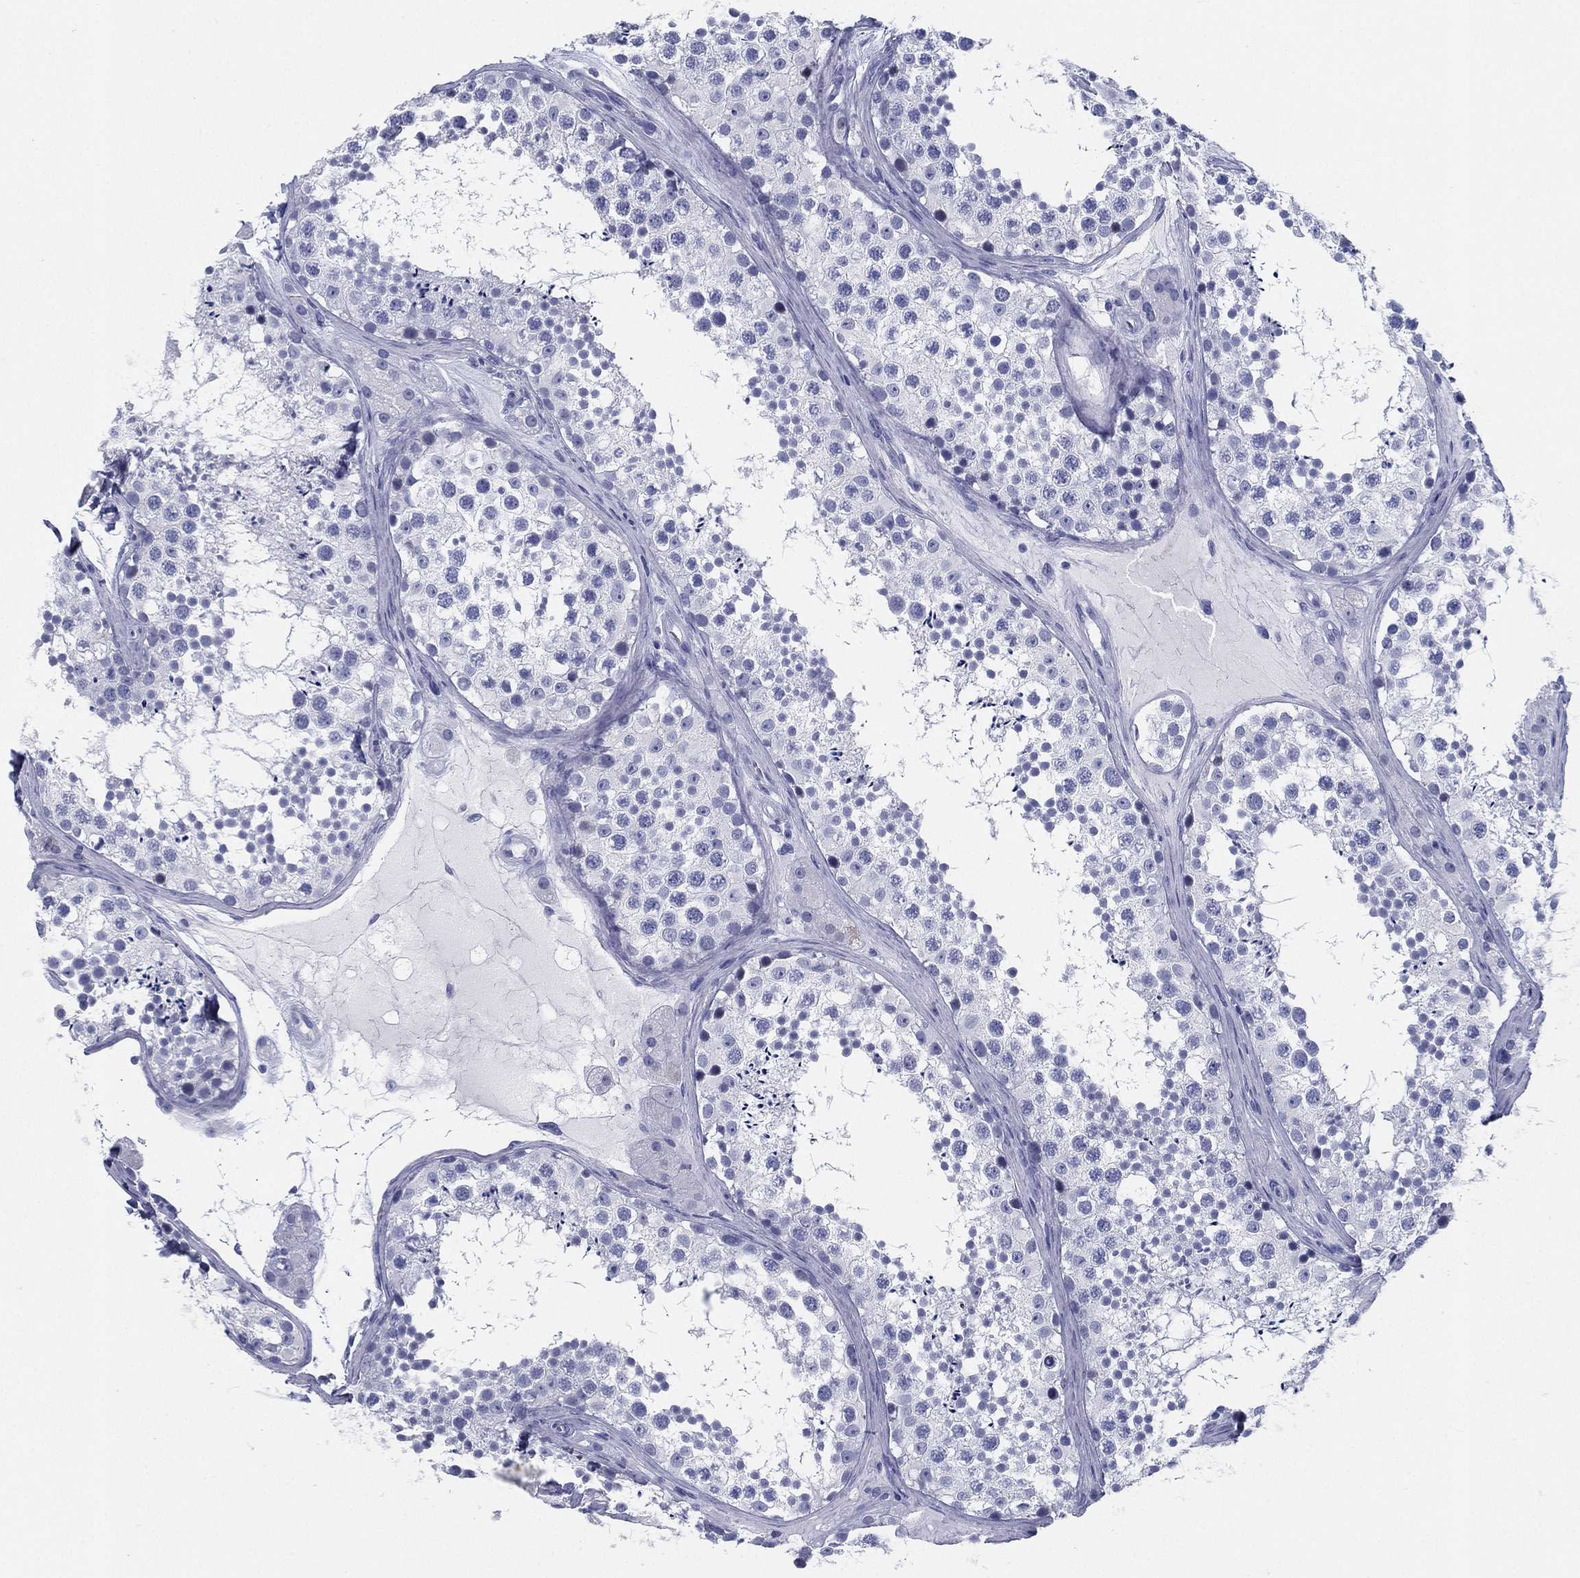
{"staining": {"intensity": "negative", "quantity": "none", "location": "none"}, "tissue": "testis", "cell_type": "Cells in seminiferous ducts", "image_type": "normal", "snomed": [{"axis": "morphology", "description": "Normal tissue, NOS"}, {"axis": "topography", "description": "Testis"}], "caption": "Immunohistochemistry of normal testis exhibits no positivity in cells in seminiferous ducts.", "gene": "ATP1B2", "patient": {"sex": "male", "age": 41}}